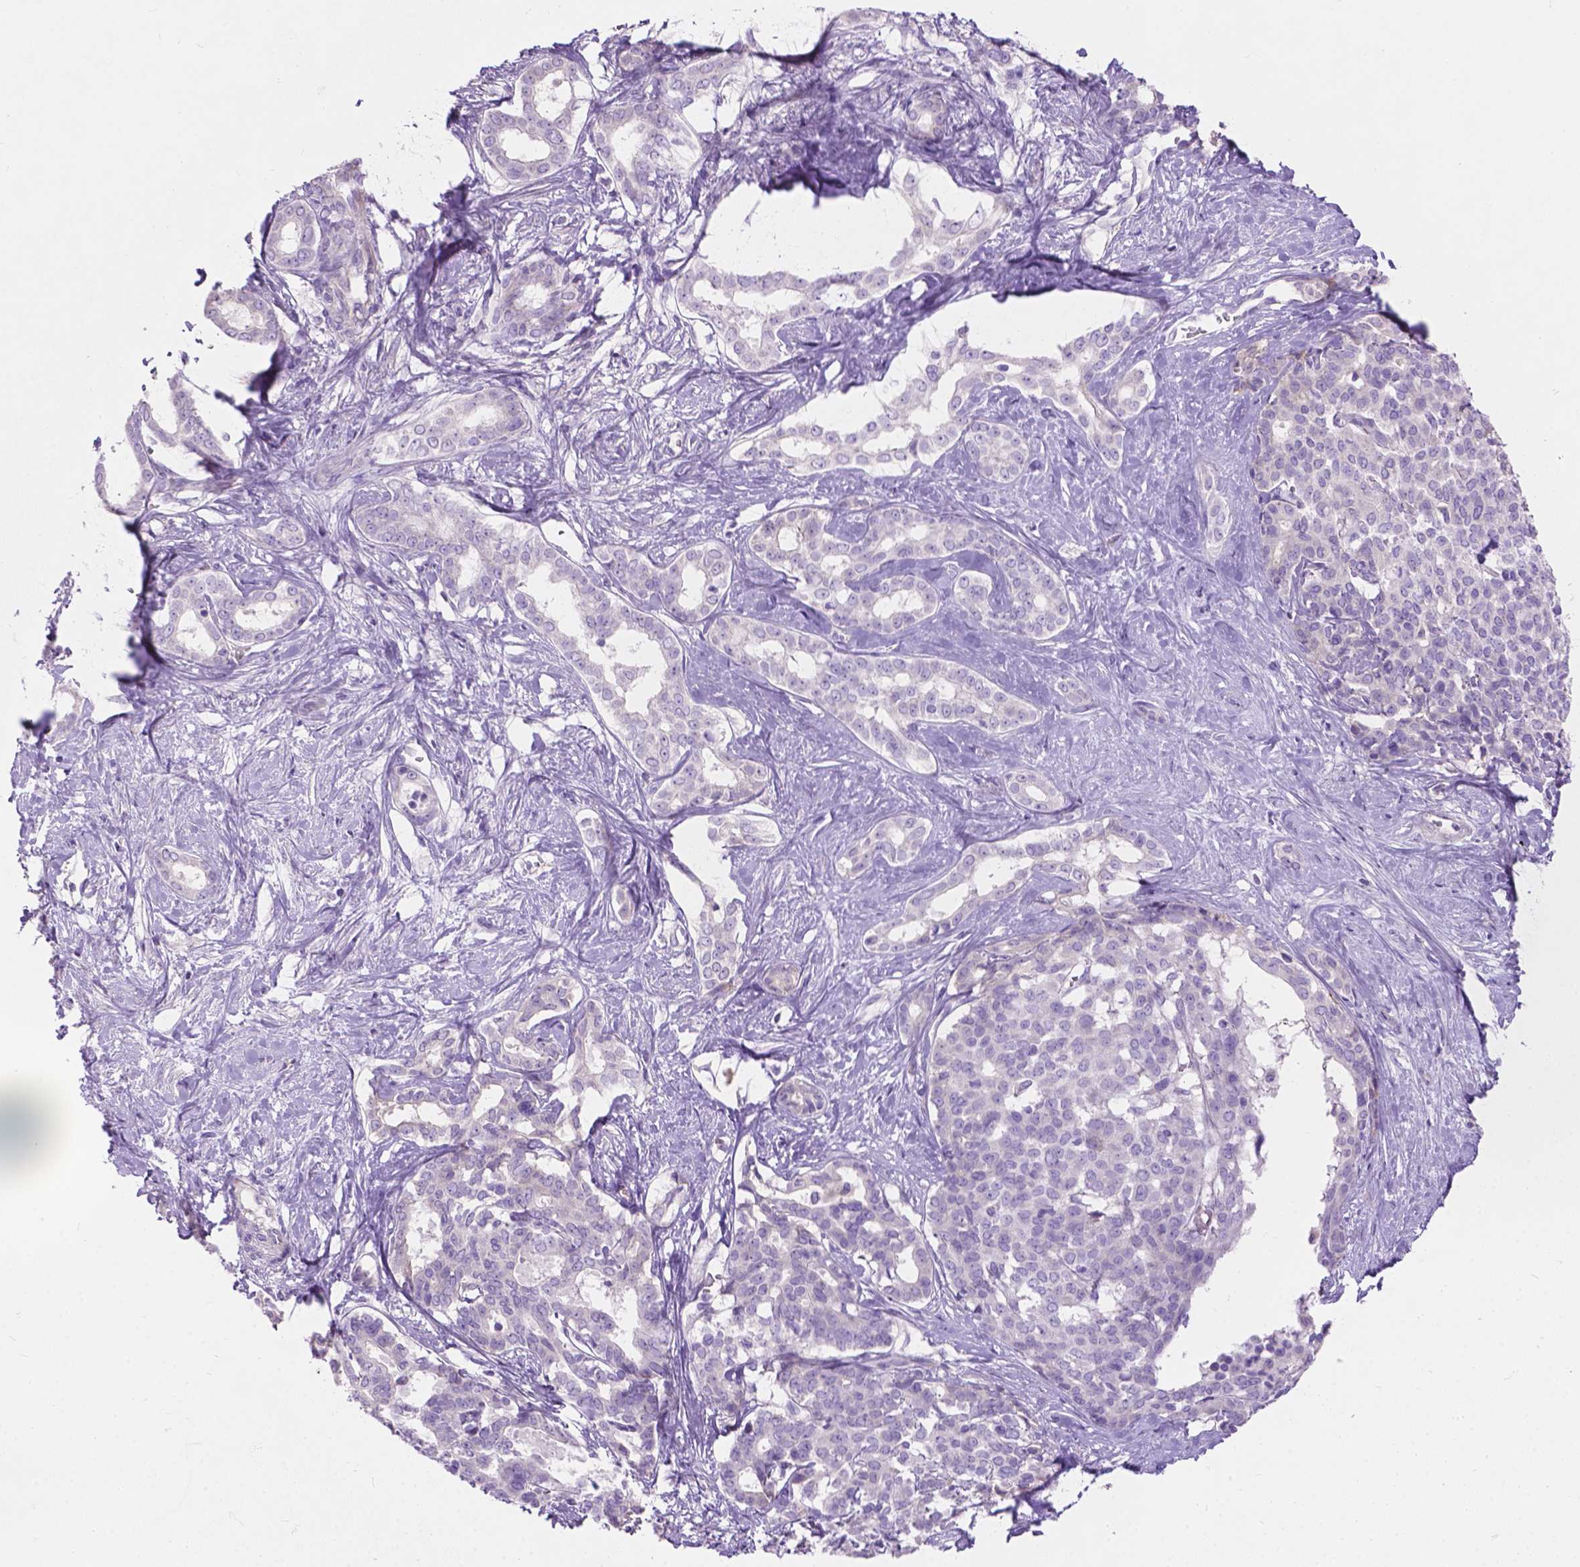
{"staining": {"intensity": "negative", "quantity": "none", "location": "none"}, "tissue": "liver cancer", "cell_type": "Tumor cells", "image_type": "cancer", "snomed": [{"axis": "morphology", "description": "Cholangiocarcinoma"}, {"axis": "topography", "description": "Liver"}], "caption": "IHC photomicrograph of neoplastic tissue: liver cancer stained with DAB (3,3'-diaminobenzidine) shows no significant protein staining in tumor cells.", "gene": "NOXO1", "patient": {"sex": "female", "age": 47}}